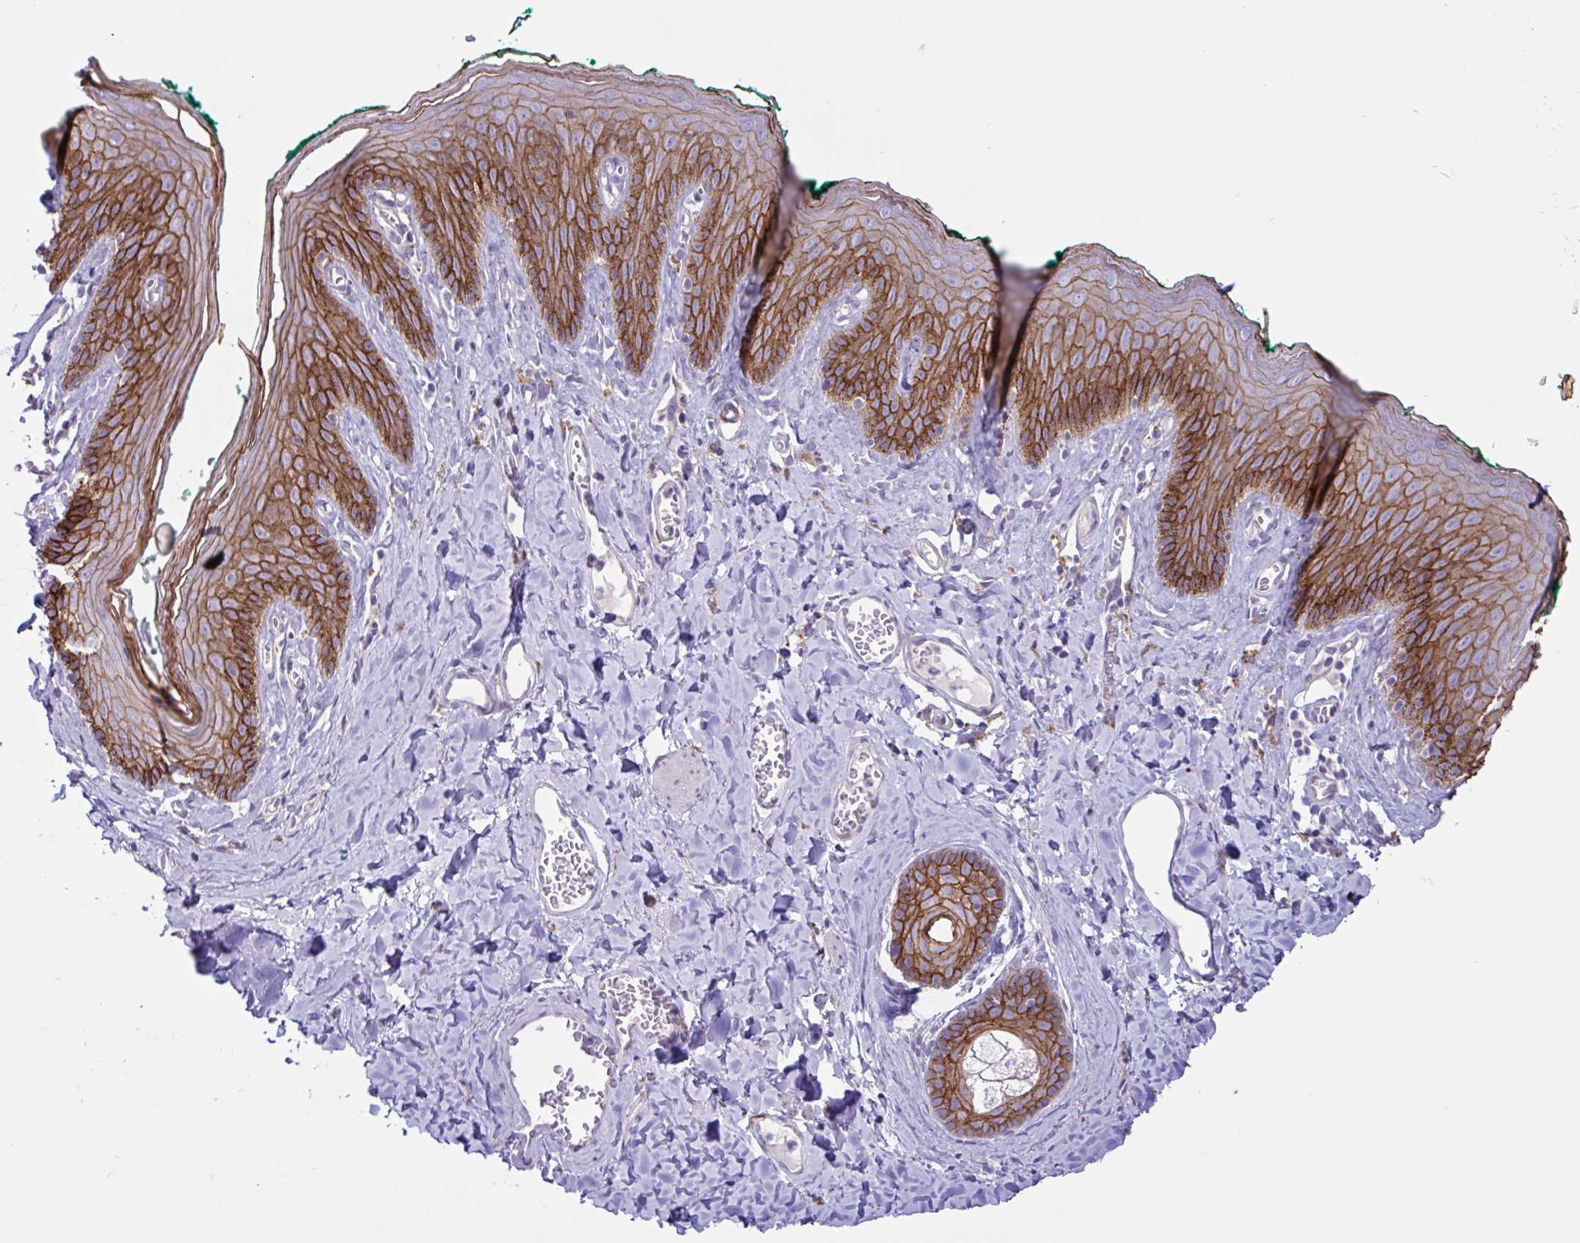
{"staining": {"intensity": "strong", "quantity": ">75%", "location": "cytoplasmic/membranous"}, "tissue": "skin", "cell_type": "Epidermal cells", "image_type": "normal", "snomed": [{"axis": "morphology", "description": "Normal tissue, NOS"}, {"axis": "topography", "description": "Vulva"}, {"axis": "topography", "description": "Peripheral nerve tissue"}], "caption": "Immunohistochemical staining of unremarkable skin shows strong cytoplasmic/membranous protein staining in approximately >75% of epidermal cells. The protein of interest is stained brown, and the nuclei are stained in blue (DAB (3,3'-diaminobenzidine) IHC with brightfield microscopy, high magnification).", "gene": "DSC3", "patient": {"sex": "female", "age": 66}}